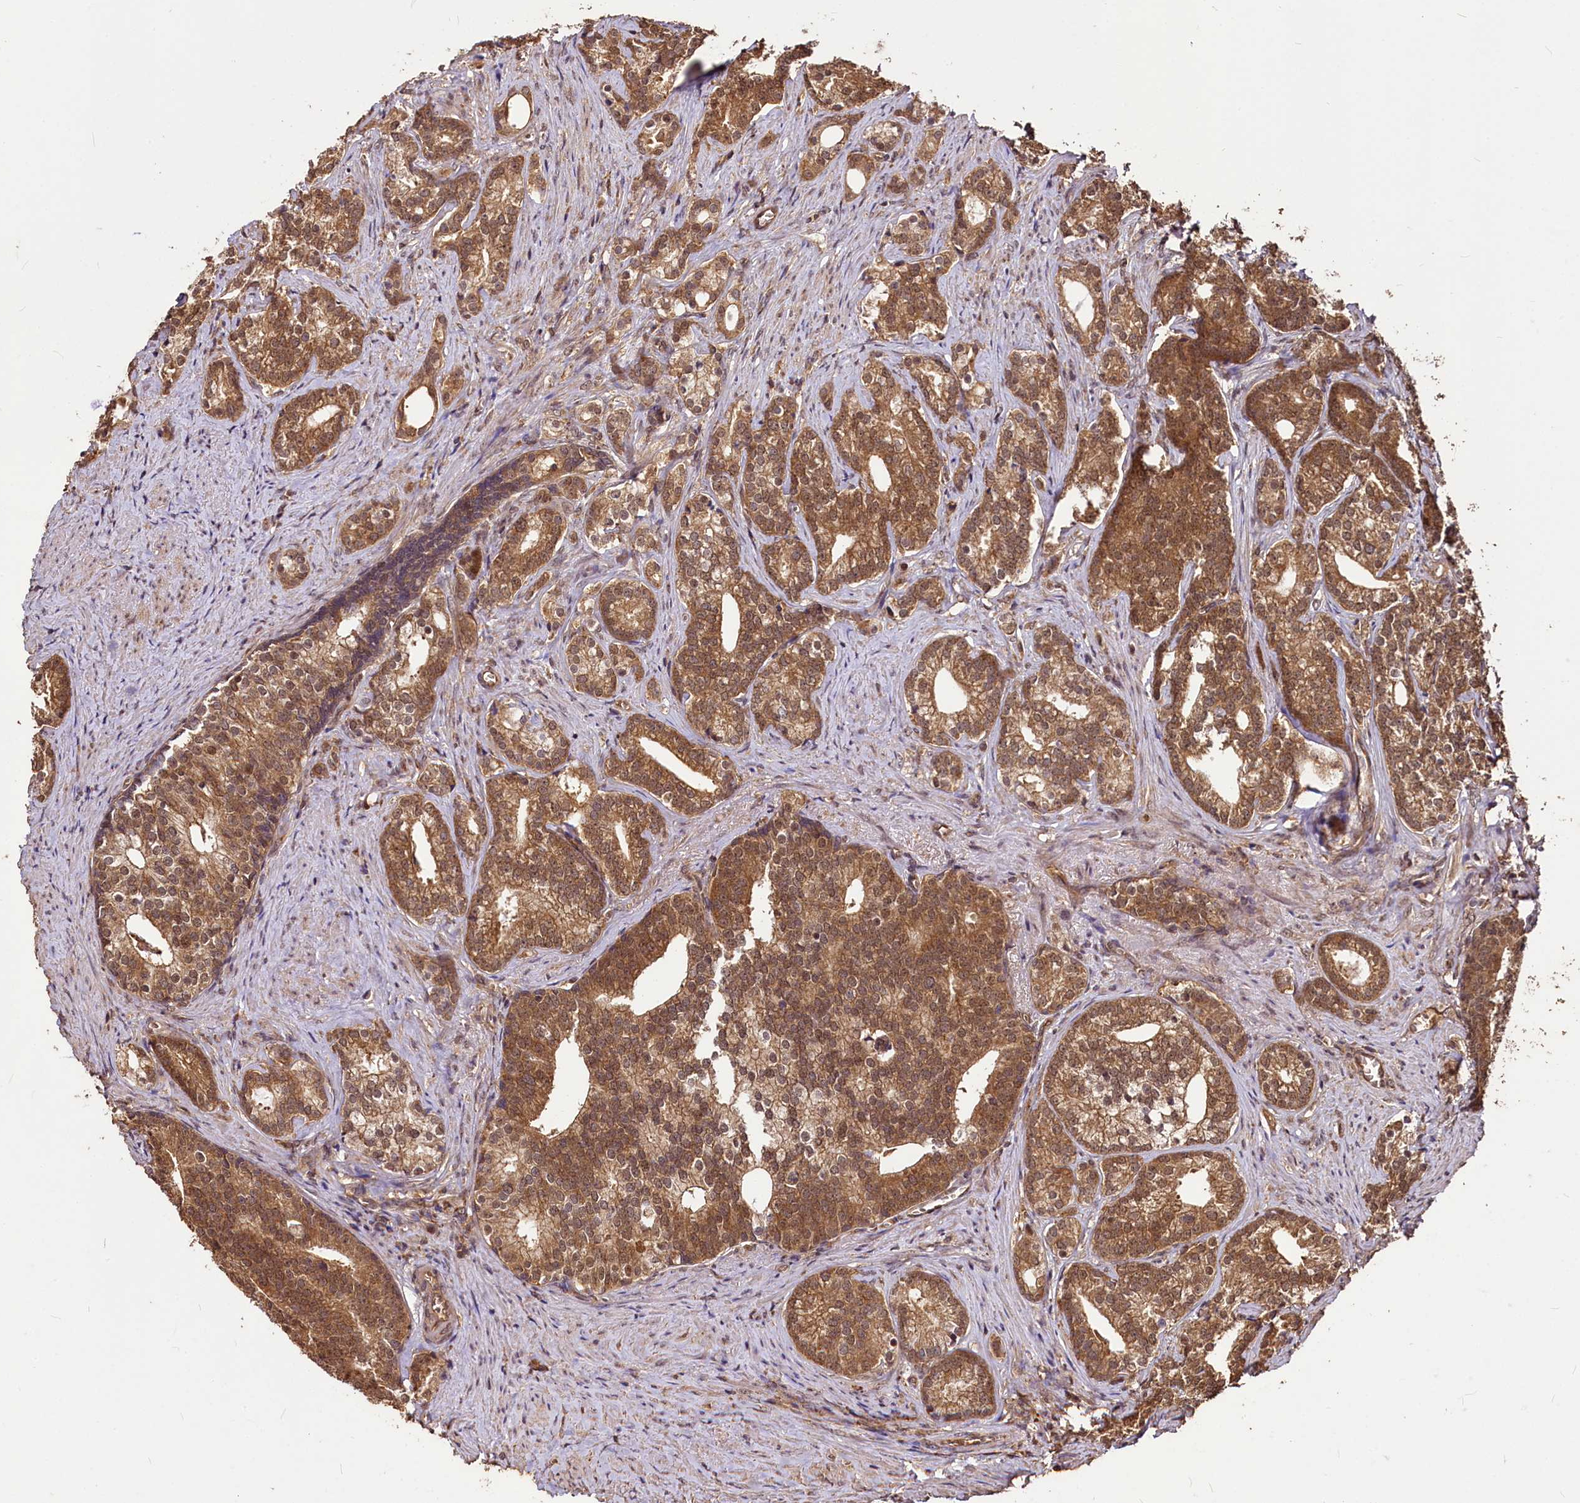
{"staining": {"intensity": "moderate", "quantity": ">75%", "location": "cytoplasmic/membranous,nuclear"}, "tissue": "prostate cancer", "cell_type": "Tumor cells", "image_type": "cancer", "snomed": [{"axis": "morphology", "description": "Adenocarcinoma, Low grade"}, {"axis": "topography", "description": "Prostate"}], "caption": "An image of prostate cancer (low-grade adenocarcinoma) stained for a protein reveals moderate cytoplasmic/membranous and nuclear brown staining in tumor cells.", "gene": "VPS51", "patient": {"sex": "male", "age": 71}}